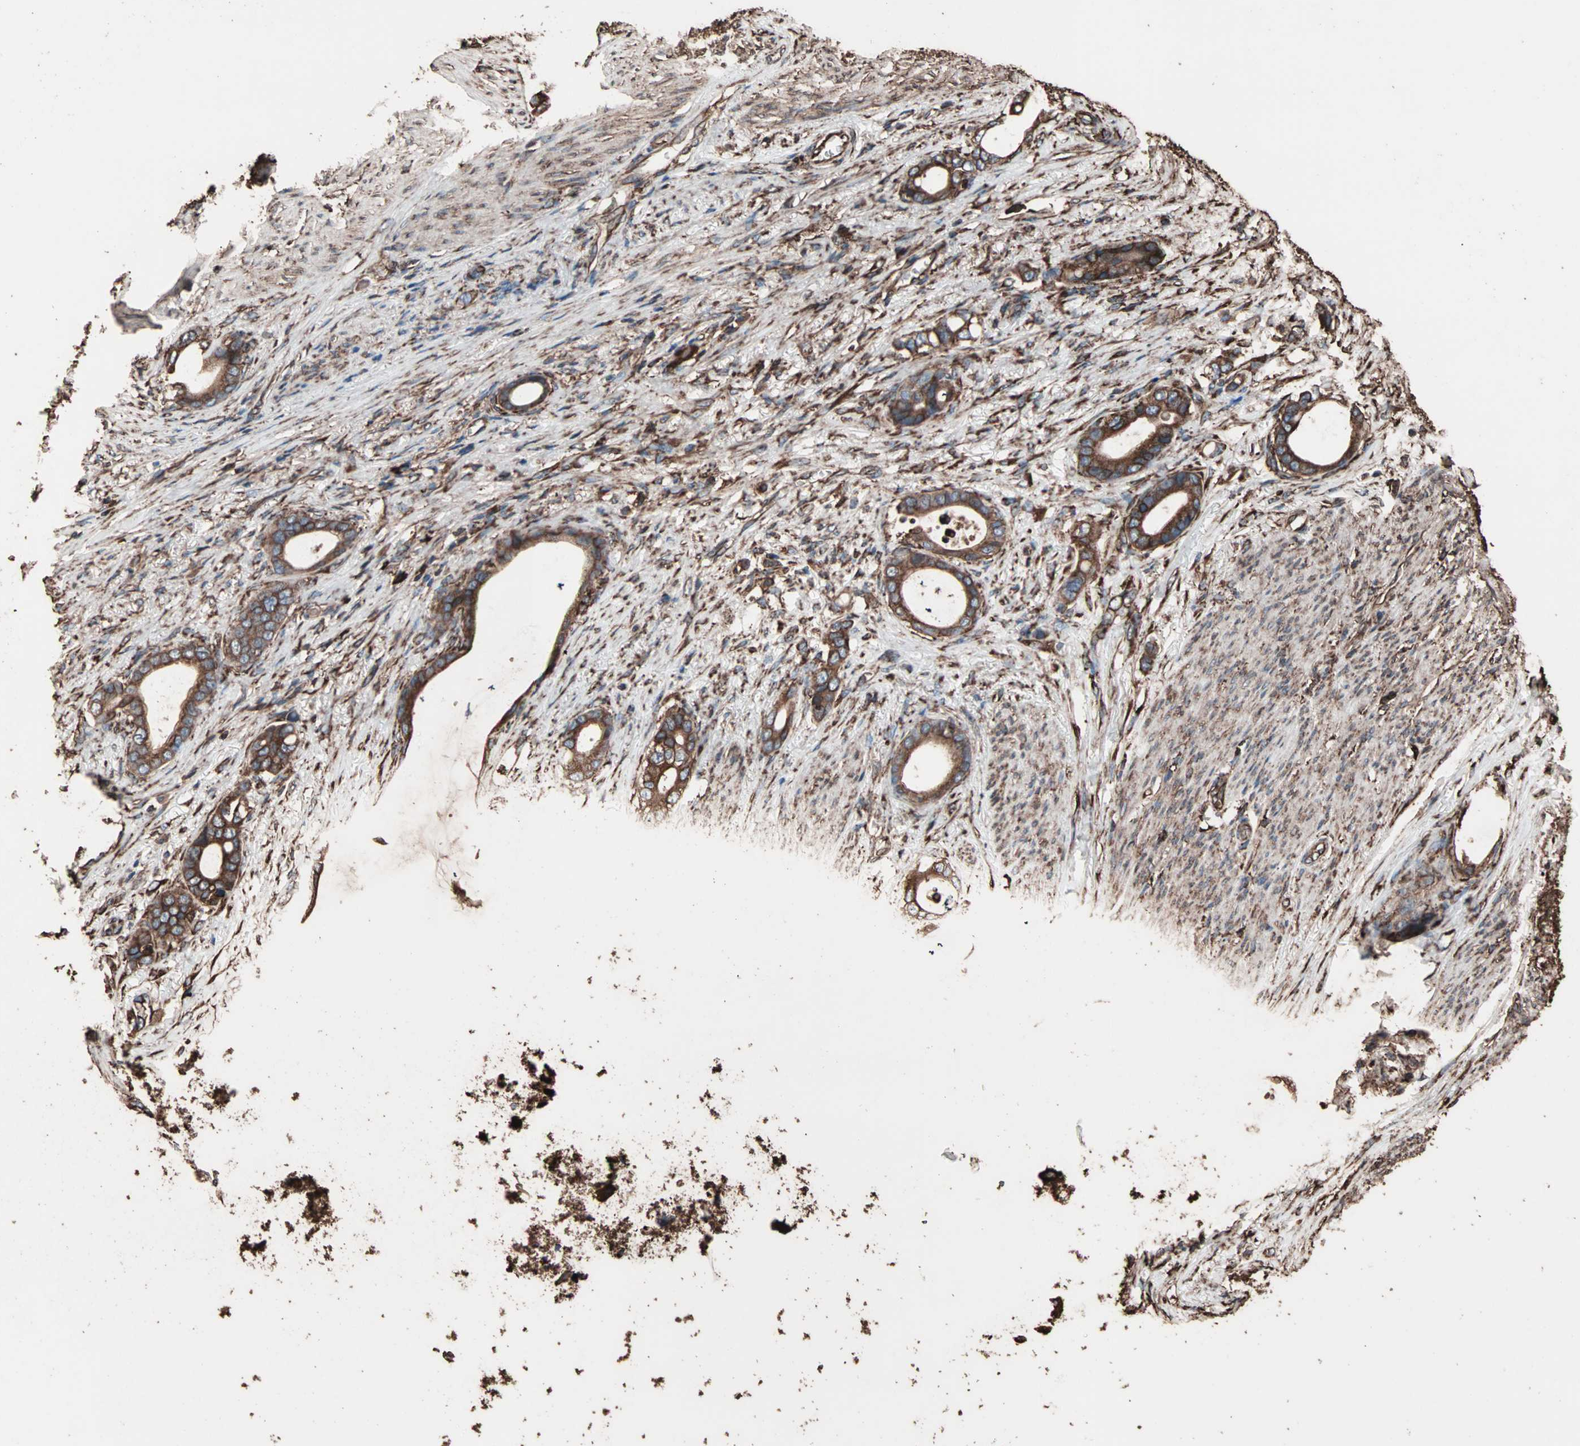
{"staining": {"intensity": "strong", "quantity": ">75%", "location": "cytoplasmic/membranous"}, "tissue": "stomach cancer", "cell_type": "Tumor cells", "image_type": "cancer", "snomed": [{"axis": "morphology", "description": "Adenocarcinoma, NOS"}, {"axis": "topography", "description": "Stomach"}], "caption": "This is a photomicrograph of immunohistochemistry staining of adenocarcinoma (stomach), which shows strong expression in the cytoplasmic/membranous of tumor cells.", "gene": "HSP90B1", "patient": {"sex": "female", "age": 75}}